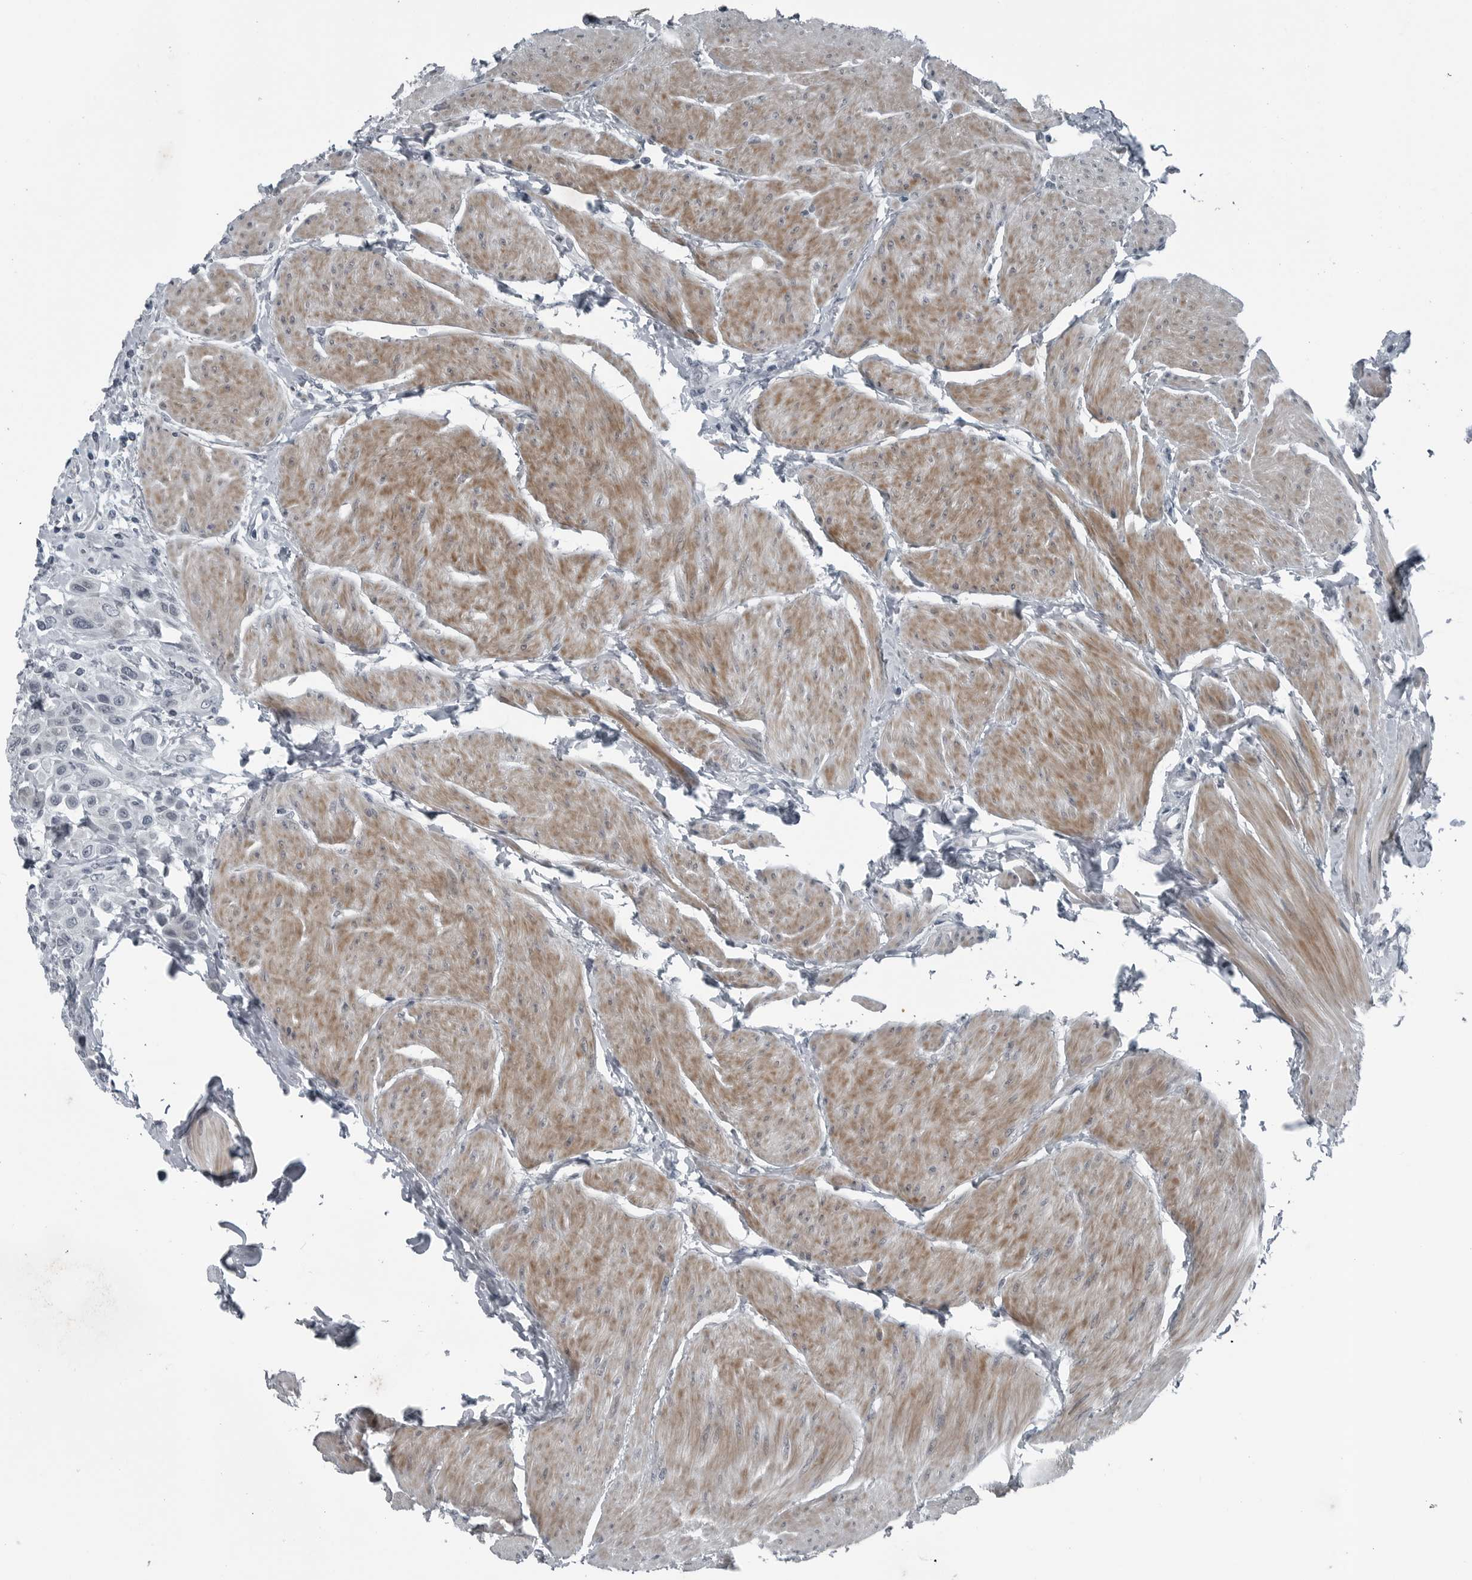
{"staining": {"intensity": "negative", "quantity": "none", "location": "none"}, "tissue": "urothelial cancer", "cell_type": "Tumor cells", "image_type": "cancer", "snomed": [{"axis": "morphology", "description": "Urothelial carcinoma, High grade"}, {"axis": "topography", "description": "Urinary bladder"}], "caption": "High power microscopy micrograph of an immunohistochemistry photomicrograph of urothelial carcinoma (high-grade), revealing no significant staining in tumor cells.", "gene": "DNAAF11", "patient": {"sex": "male", "age": 50}}